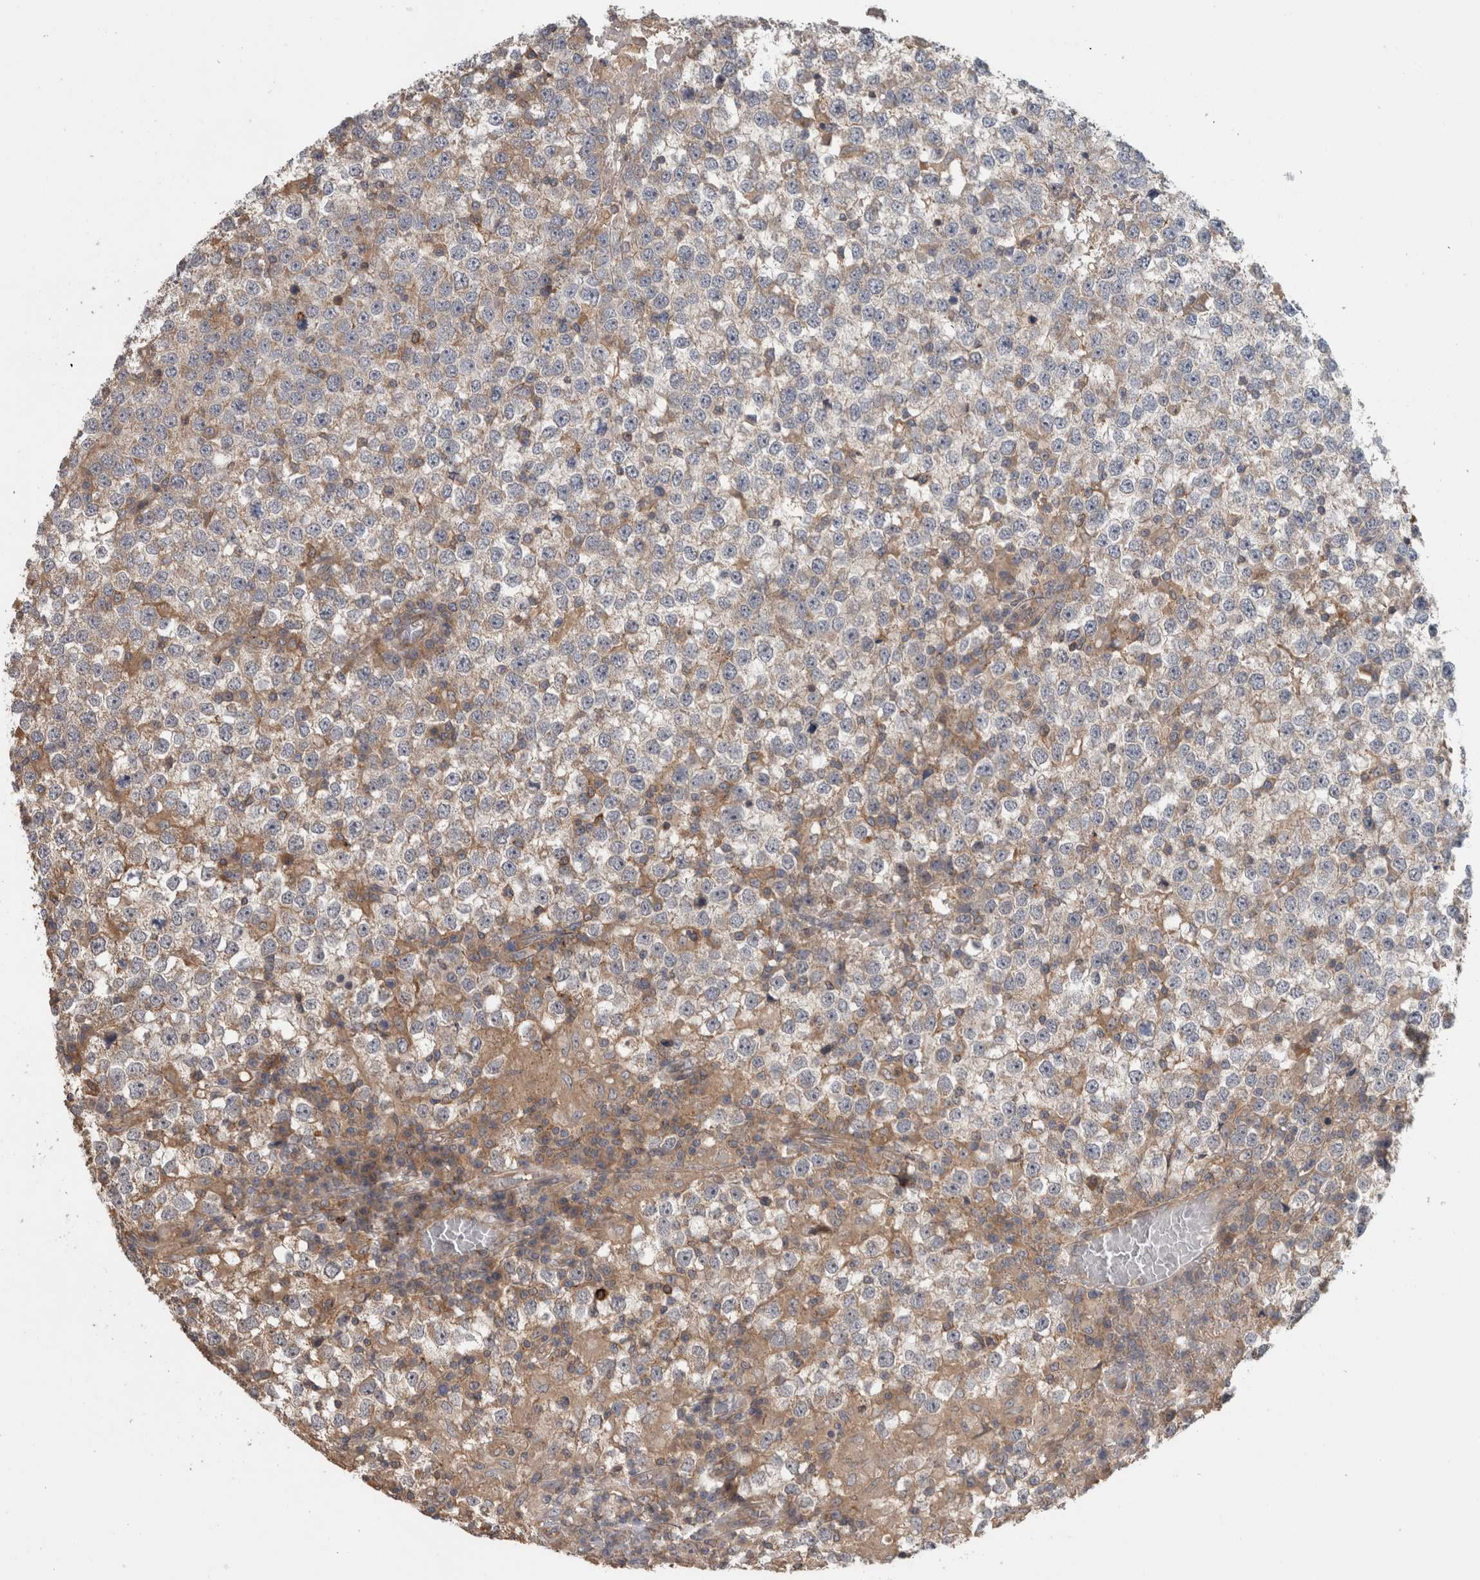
{"staining": {"intensity": "negative", "quantity": "none", "location": "none"}, "tissue": "testis cancer", "cell_type": "Tumor cells", "image_type": "cancer", "snomed": [{"axis": "morphology", "description": "Seminoma, NOS"}, {"axis": "topography", "description": "Testis"}], "caption": "A histopathology image of human testis cancer (seminoma) is negative for staining in tumor cells.", "gene": "TARBP1", "patient": {"sex": "male", "age": 65}}